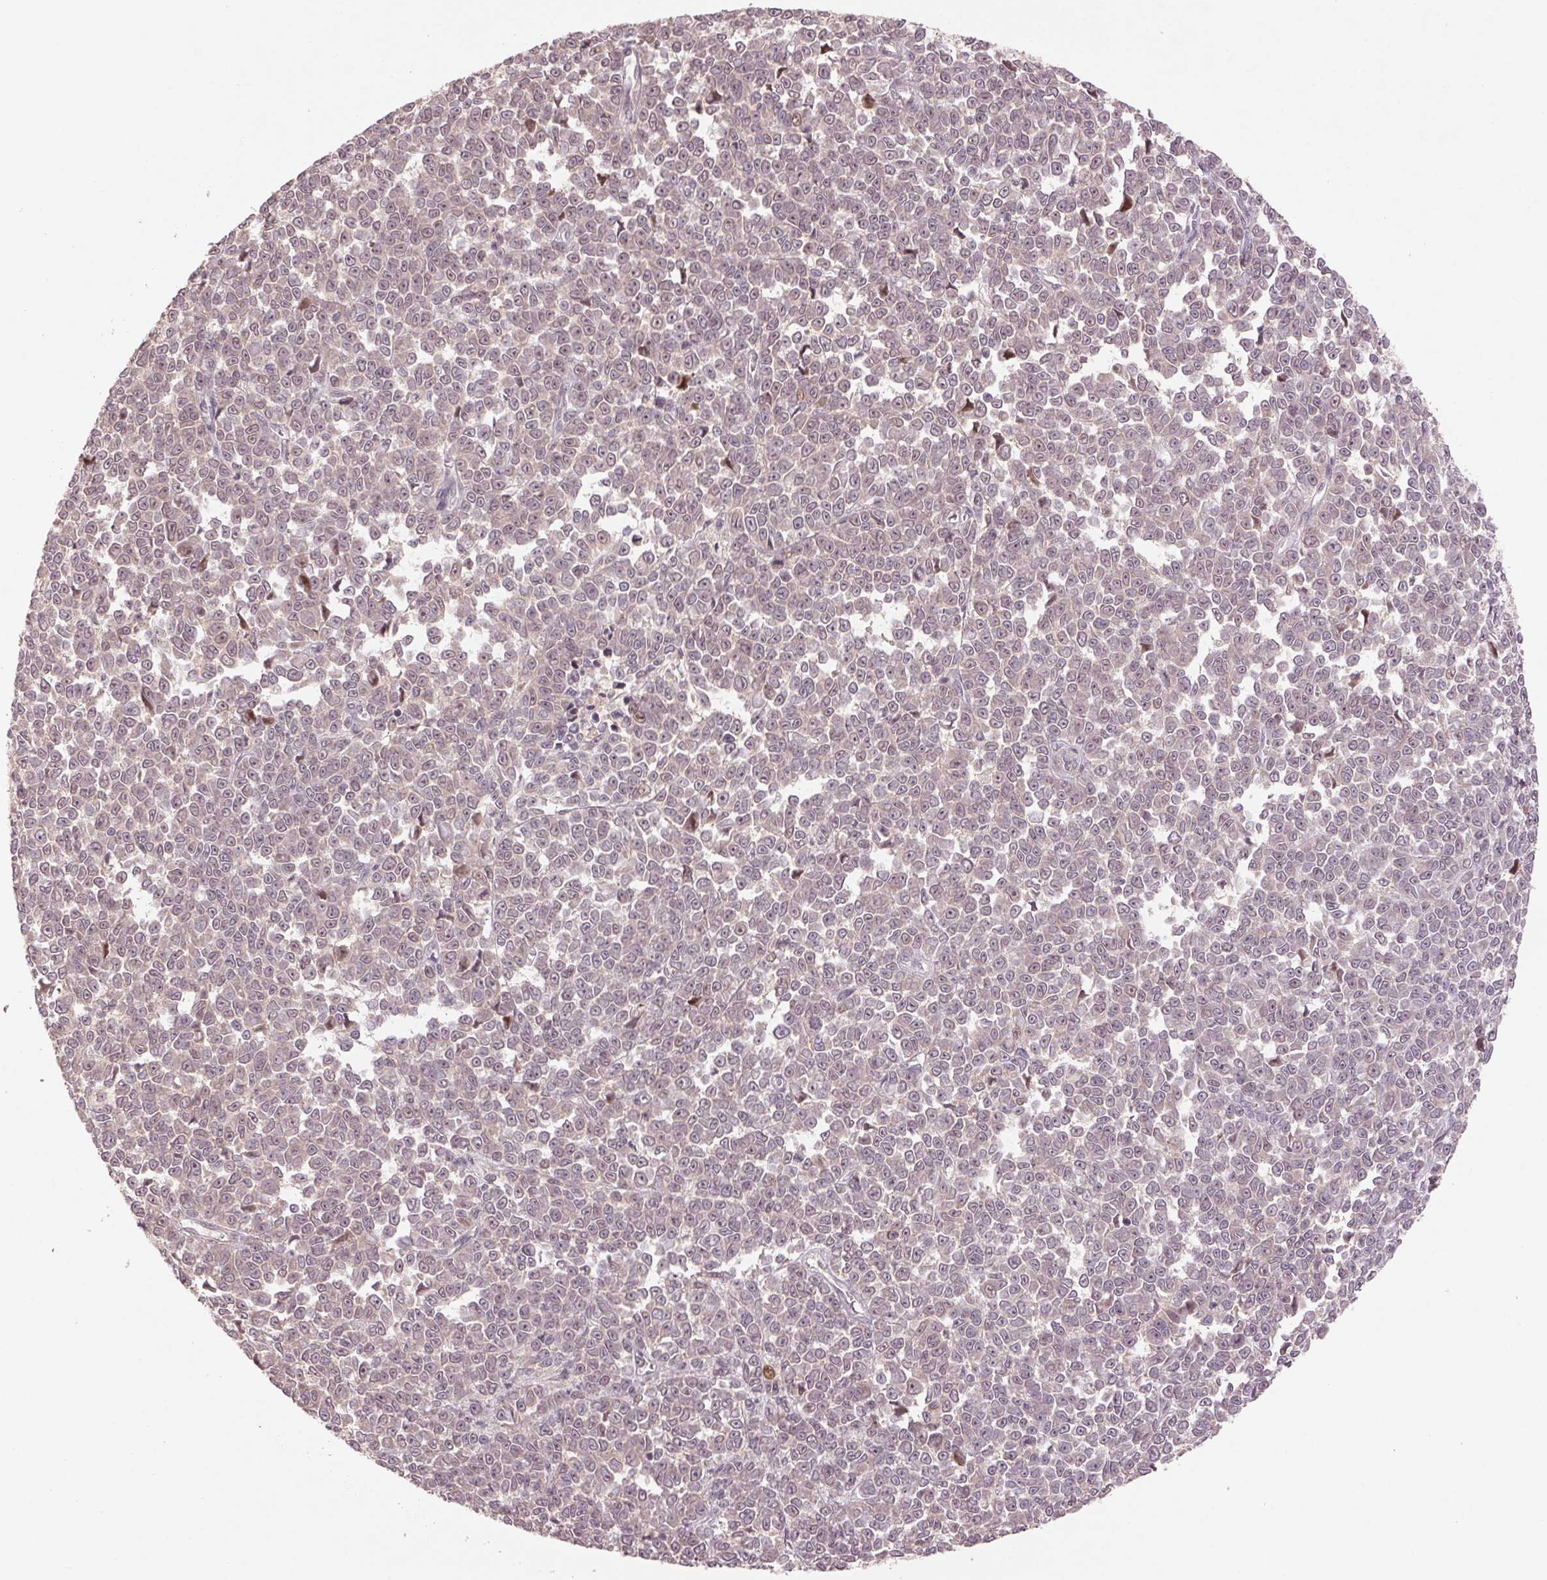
{"staining": {"intensity": "negative", "quantity": "none", "location": "none"}, "tissue": "melanoma", "cell_type": "Tumor cells", "image_type": "cancer", "snomed": [{"axis": "morphology", "description": "Malignant melanoma, NOS"}, {"axis": "topography", "description": "Skin"}], "caption": "DAB (3,3'-diaminobenzidine) immunohistochemical staining of human malignant melanoma reveals no significant staining in tumor cells.", "gene": "SMLR1", "patient": {"sex": "female", "age": 95}}